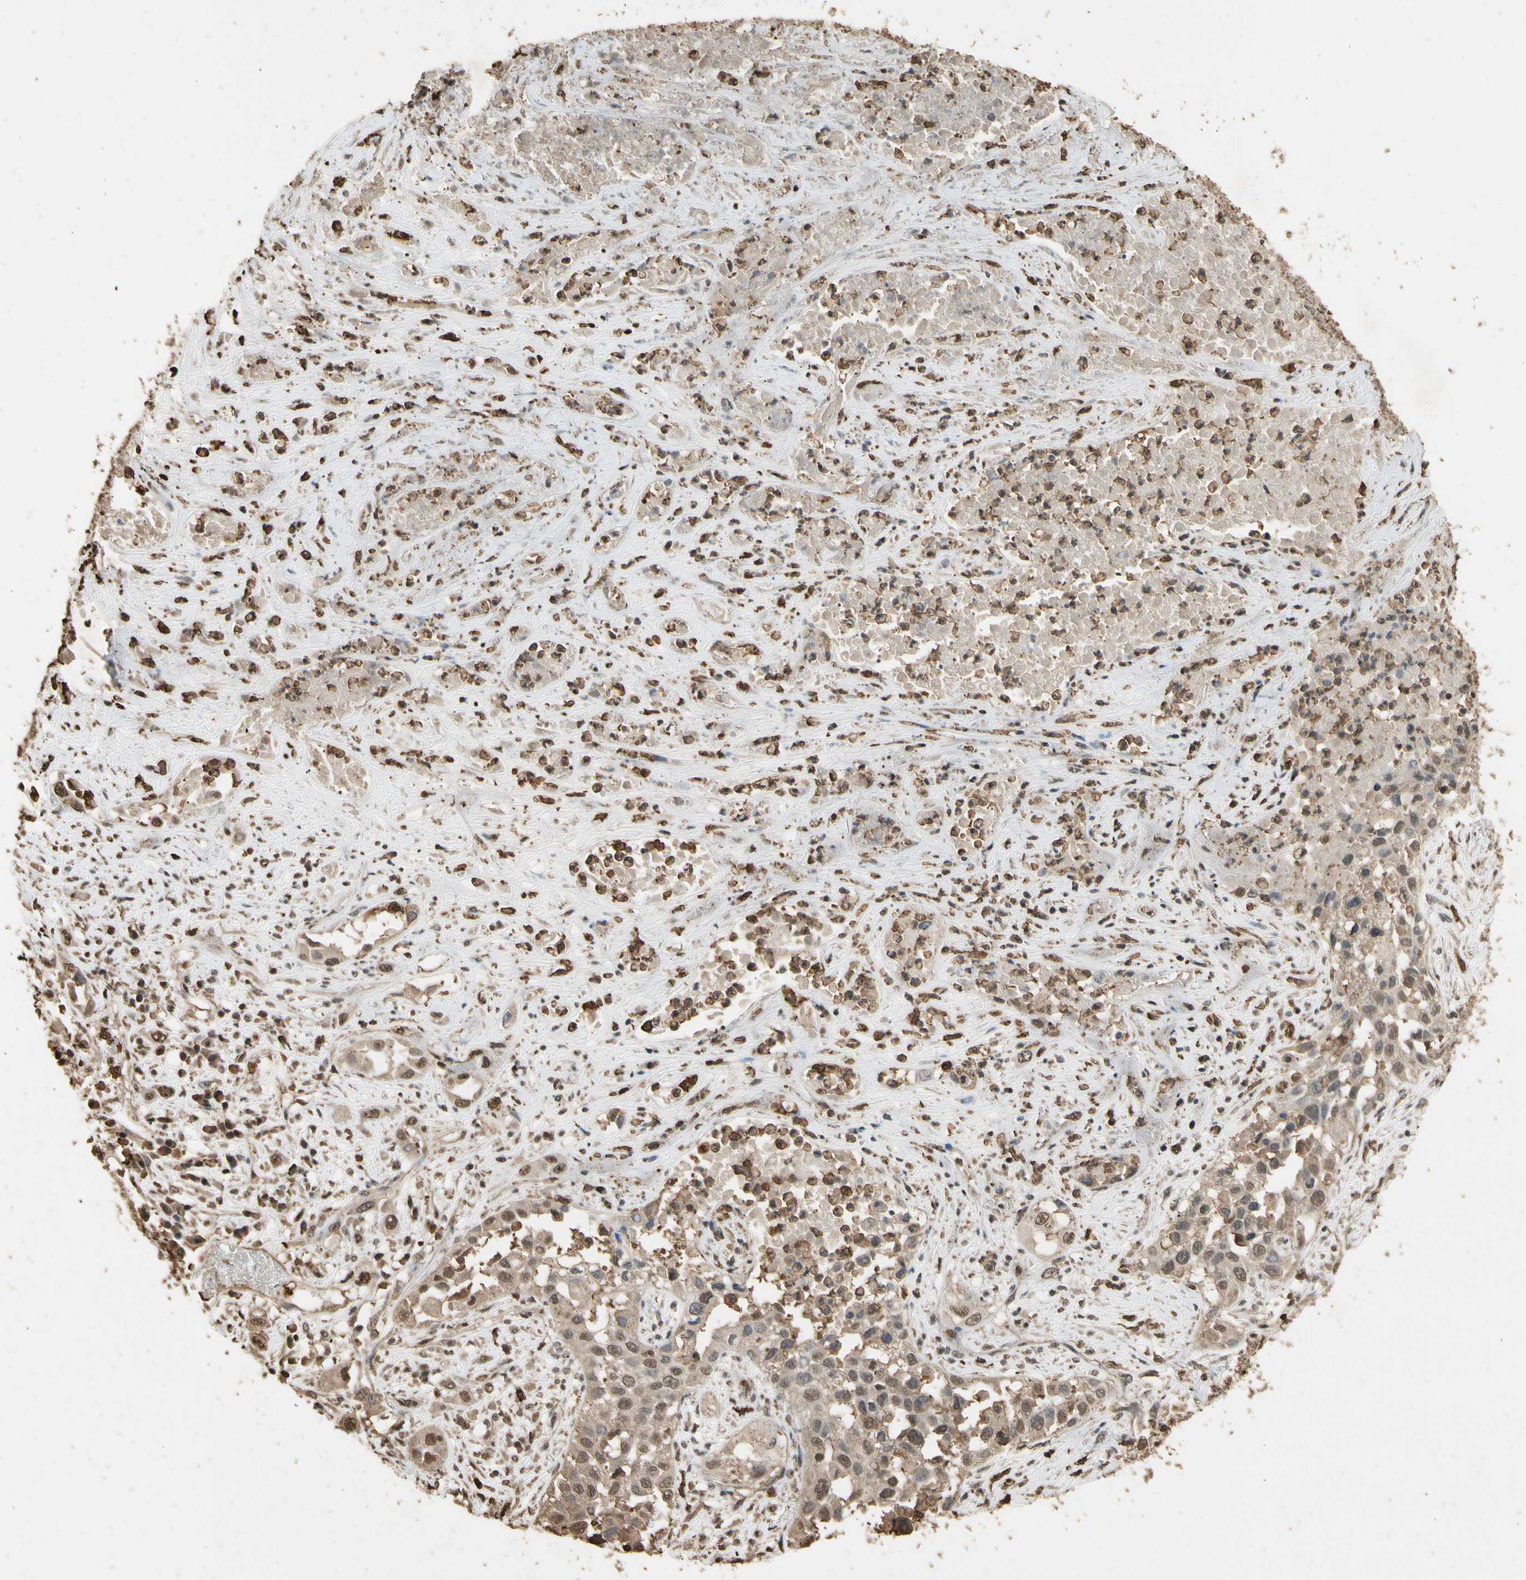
{"staining": {"intensity": "moderate", "quantity": ">75%", "location": "cytoplasmic/membranous,nuclear"}, "tissue": "lung cancer", "cell_type": "Tumor cells", "image_type": "cancer", "snomed": [{"axis": "morphology", "description": "Squamous cell carcinoma, NOS"}, {"axis": "topography", "description": "Lung"}], "caption": "Immunohistochemical staining of human lung cancer demonstrates medium levels of moderate cytoplasmic/membranous and nuclear protein positivity in approximately >75% of tumor cells. The protein is stained brown, and the nuclei are stained in blue (DAB IHC with brightfield microscopy, high magnification).", "gene": "TNFSF13B", "patient": {"sex": "male", "age": 71}}